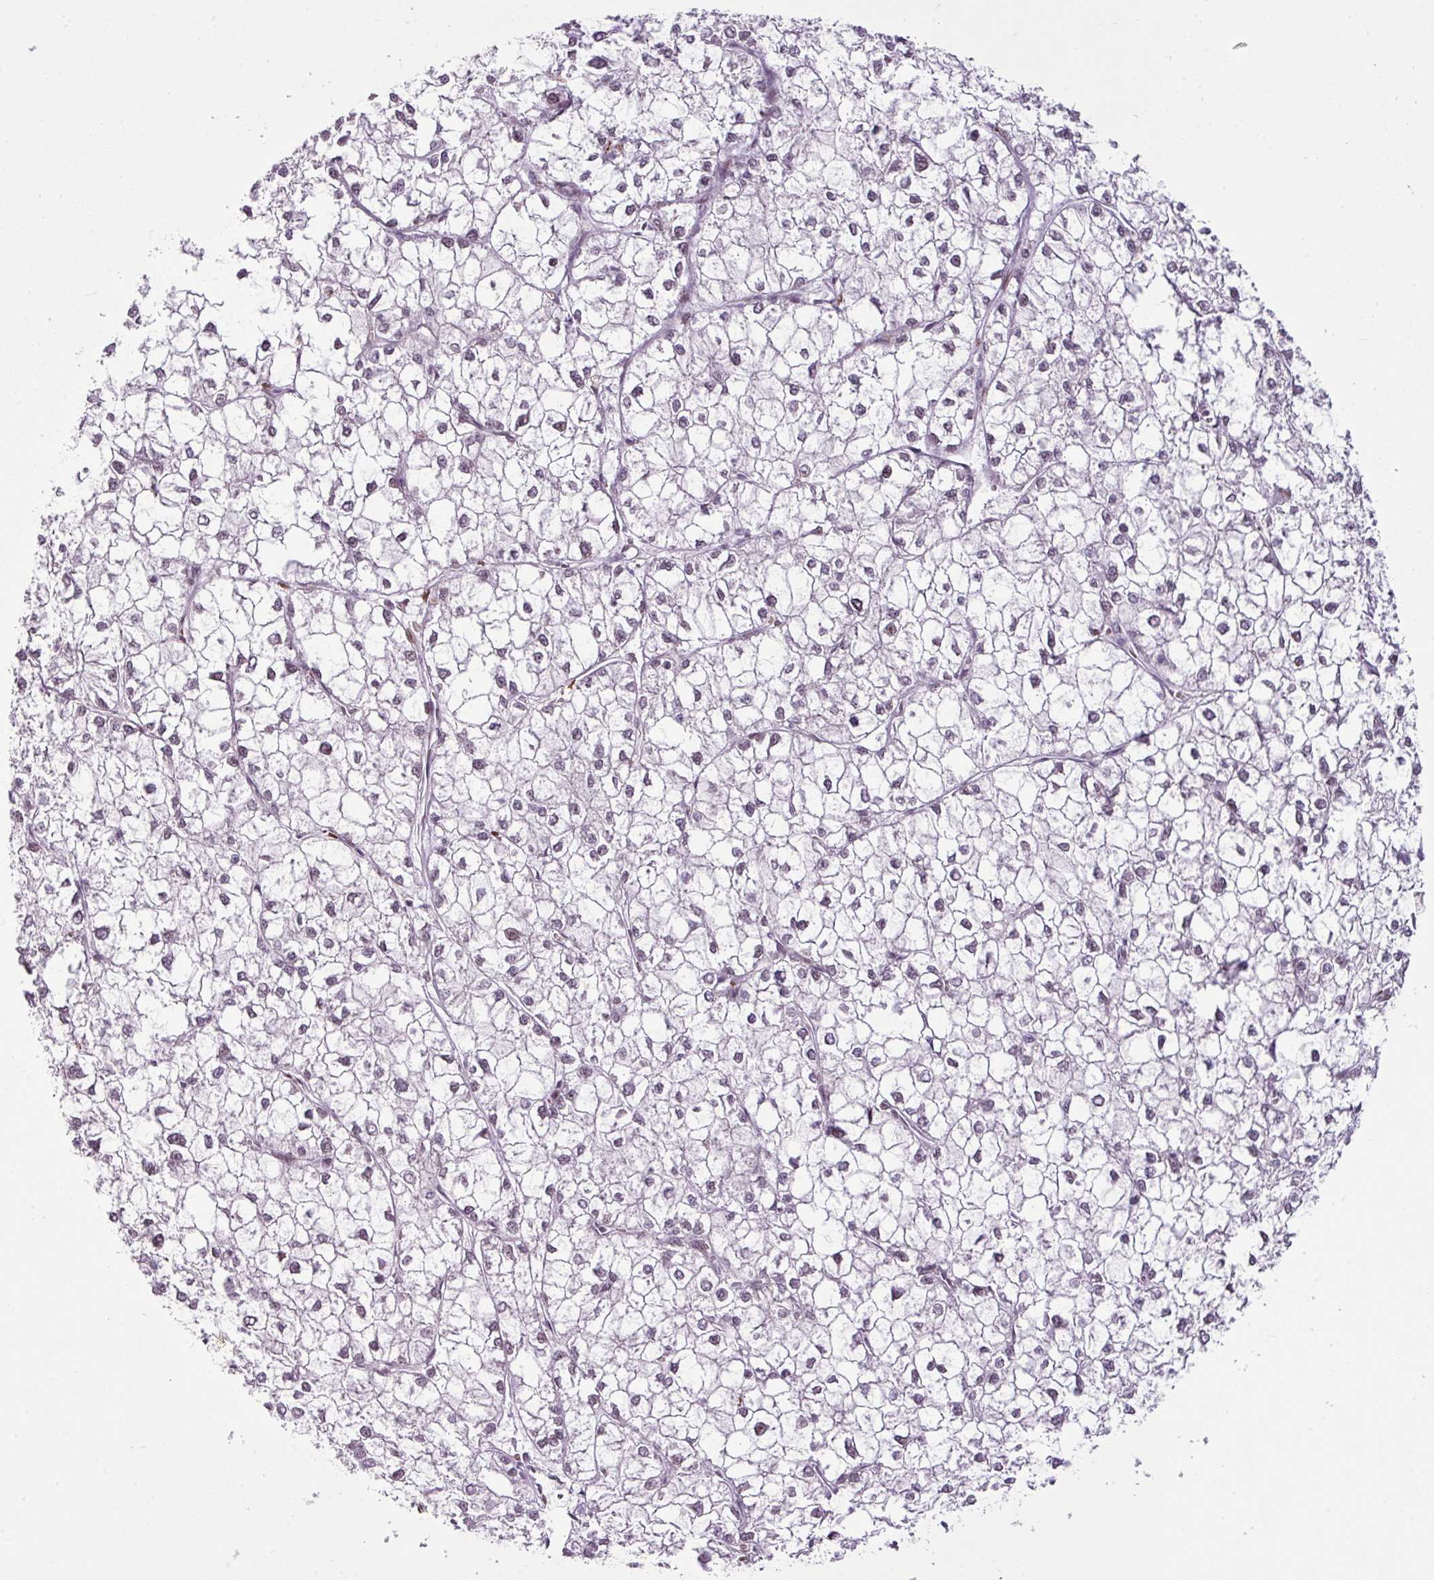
{"staining": {"intensity": "negative", "quantity": "none", "location": "none"}, "tissue": "liver cancer", "cell_type": "Tumor cells", "image_type": "cancer", "snomed": [{"axis": "morphology", "description": "Carcinoma, Hepatocellular, NOS"}, {"axis": "topography", "description": "Liver"}], "caption": "Immunohistochemistry histopathology image of human liver cancer (hepatocellular carcinoma) stained for a protein (brown), which demonstrates no staining in tumor cells.", "gene": "PRDM5", "patient": {"sex": "female", "age": 43}}